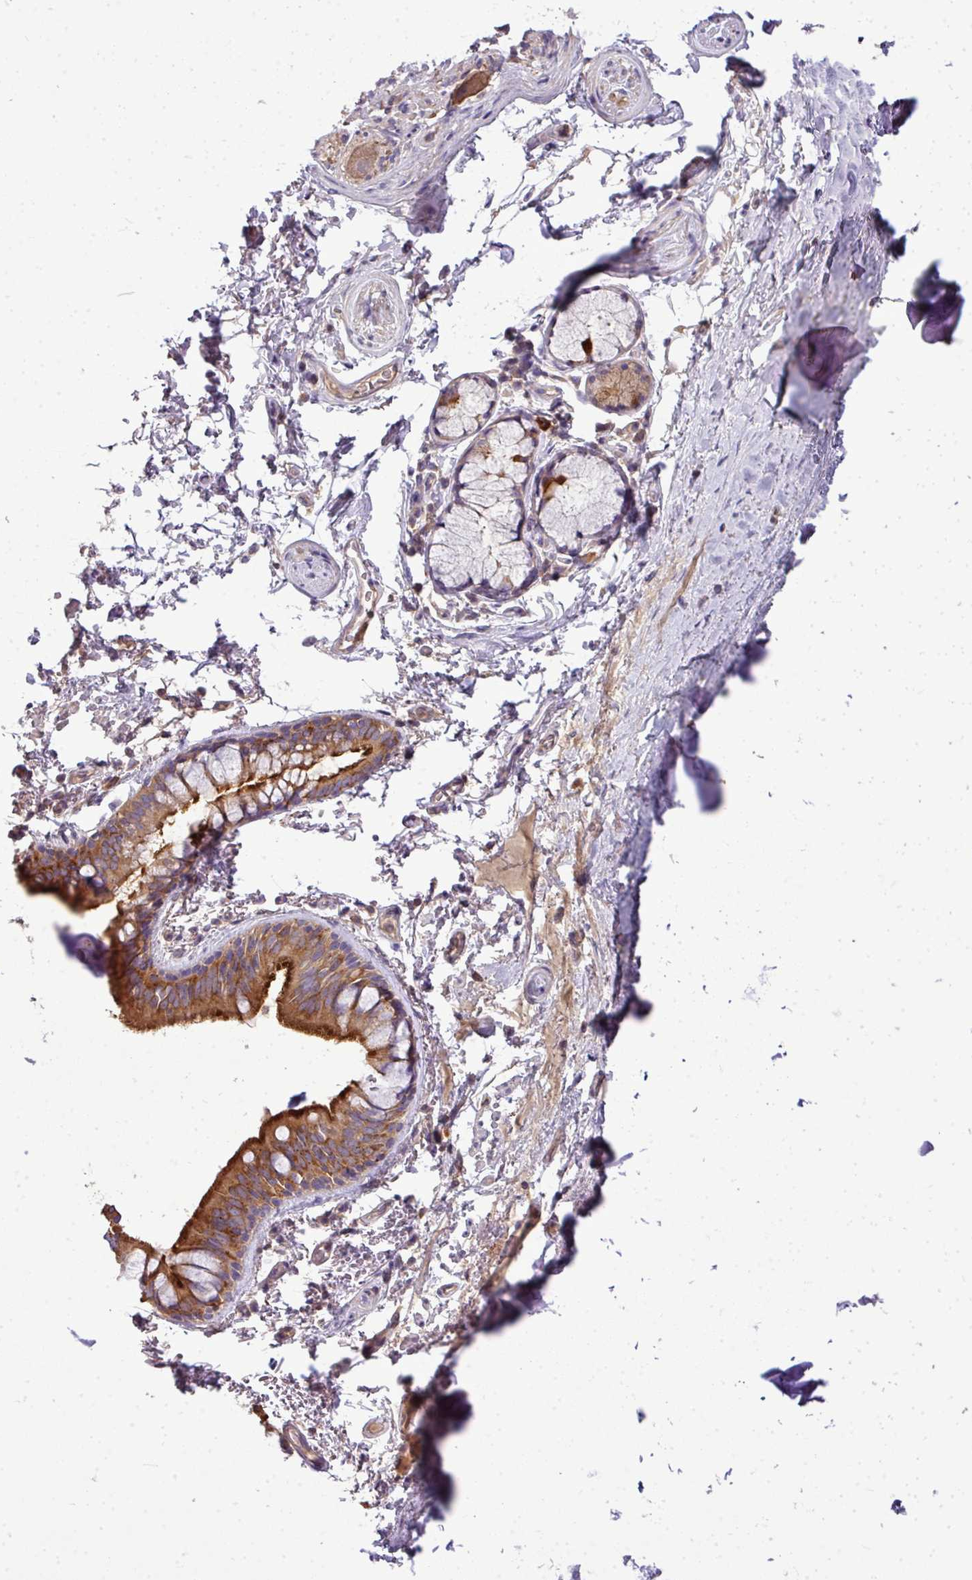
{"staining": {"intensity": "strong", "quantity": "25%-75%", "location": "cytoplasmic/membranous"}, "tissue": "bronchus", "cell_type": "Respiratory epithelial cells", "image_type": "normal", "snomed": [{"axis": "morphology", "description": "Normal tissue, NOS"}, {"axis": "topography", "description": "Bronchus"}], "caption": "Protein staining demonstrates strong cytoplasmic/membranous positivity in about 25%-75% of respiratory epithelial cells in unremarkable bronchus.", "gene": "STAT5A", "patient": {"sex": "male", "age": 70}}